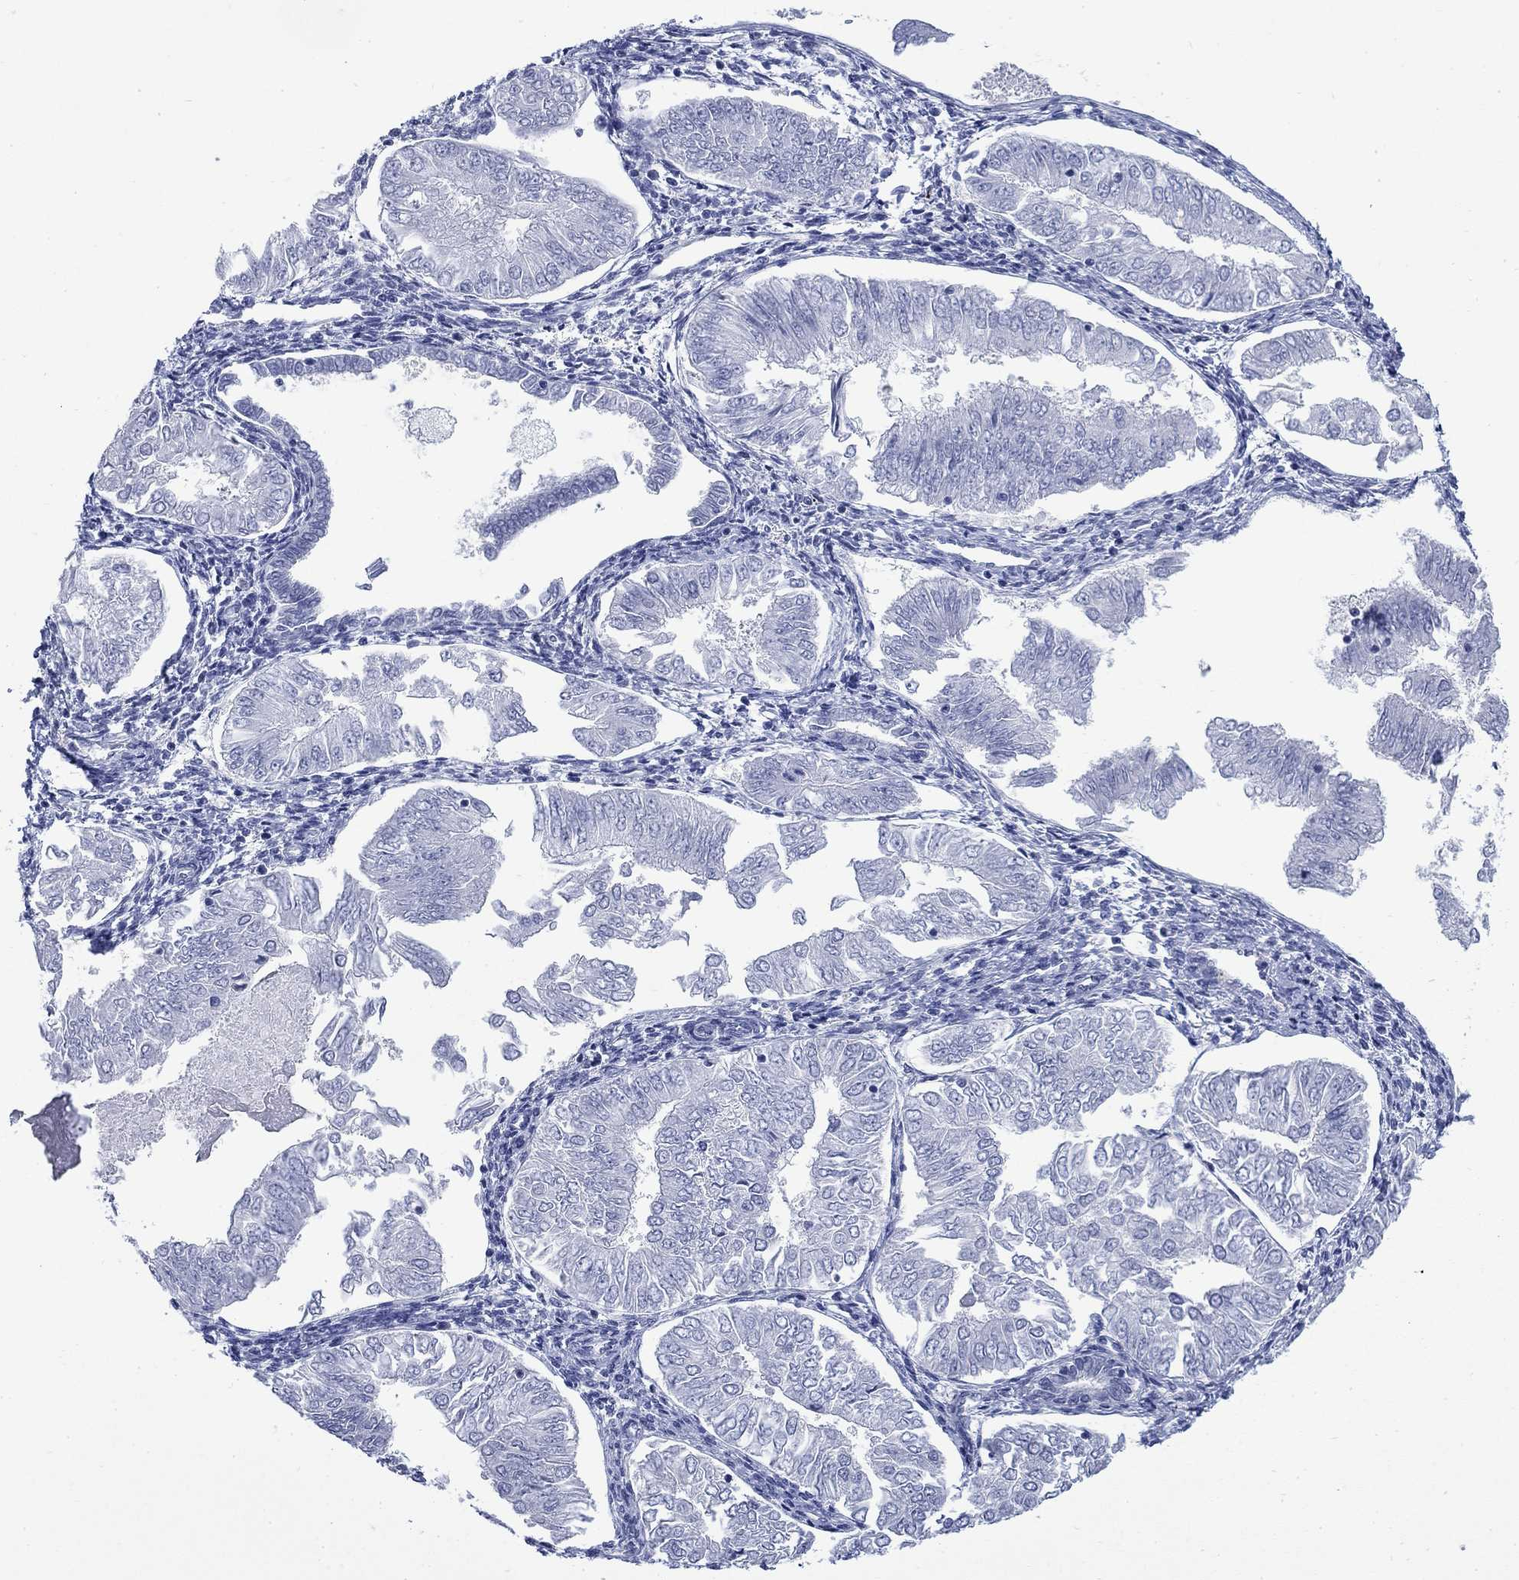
{"staining": {"intensity": "negative", "quantity": "none", "location": "none"}, "tissue": "endometrial cancer", "cell_type": "Tumor cells", "image_type": "cancer", "snomed": [{"axis": "morphology", "description": "Adenocarcinoma, NOS"}, {"axis": "topography", "description": "Endometrium"}], "caption": "This is an immunohistochemistry histopathology image of human endometrial cancer (adenocarcinoma). There is no staining in tumor cells.", "gene": "IGF2BP3", "patient": {"sex": "female", "age": 53}}